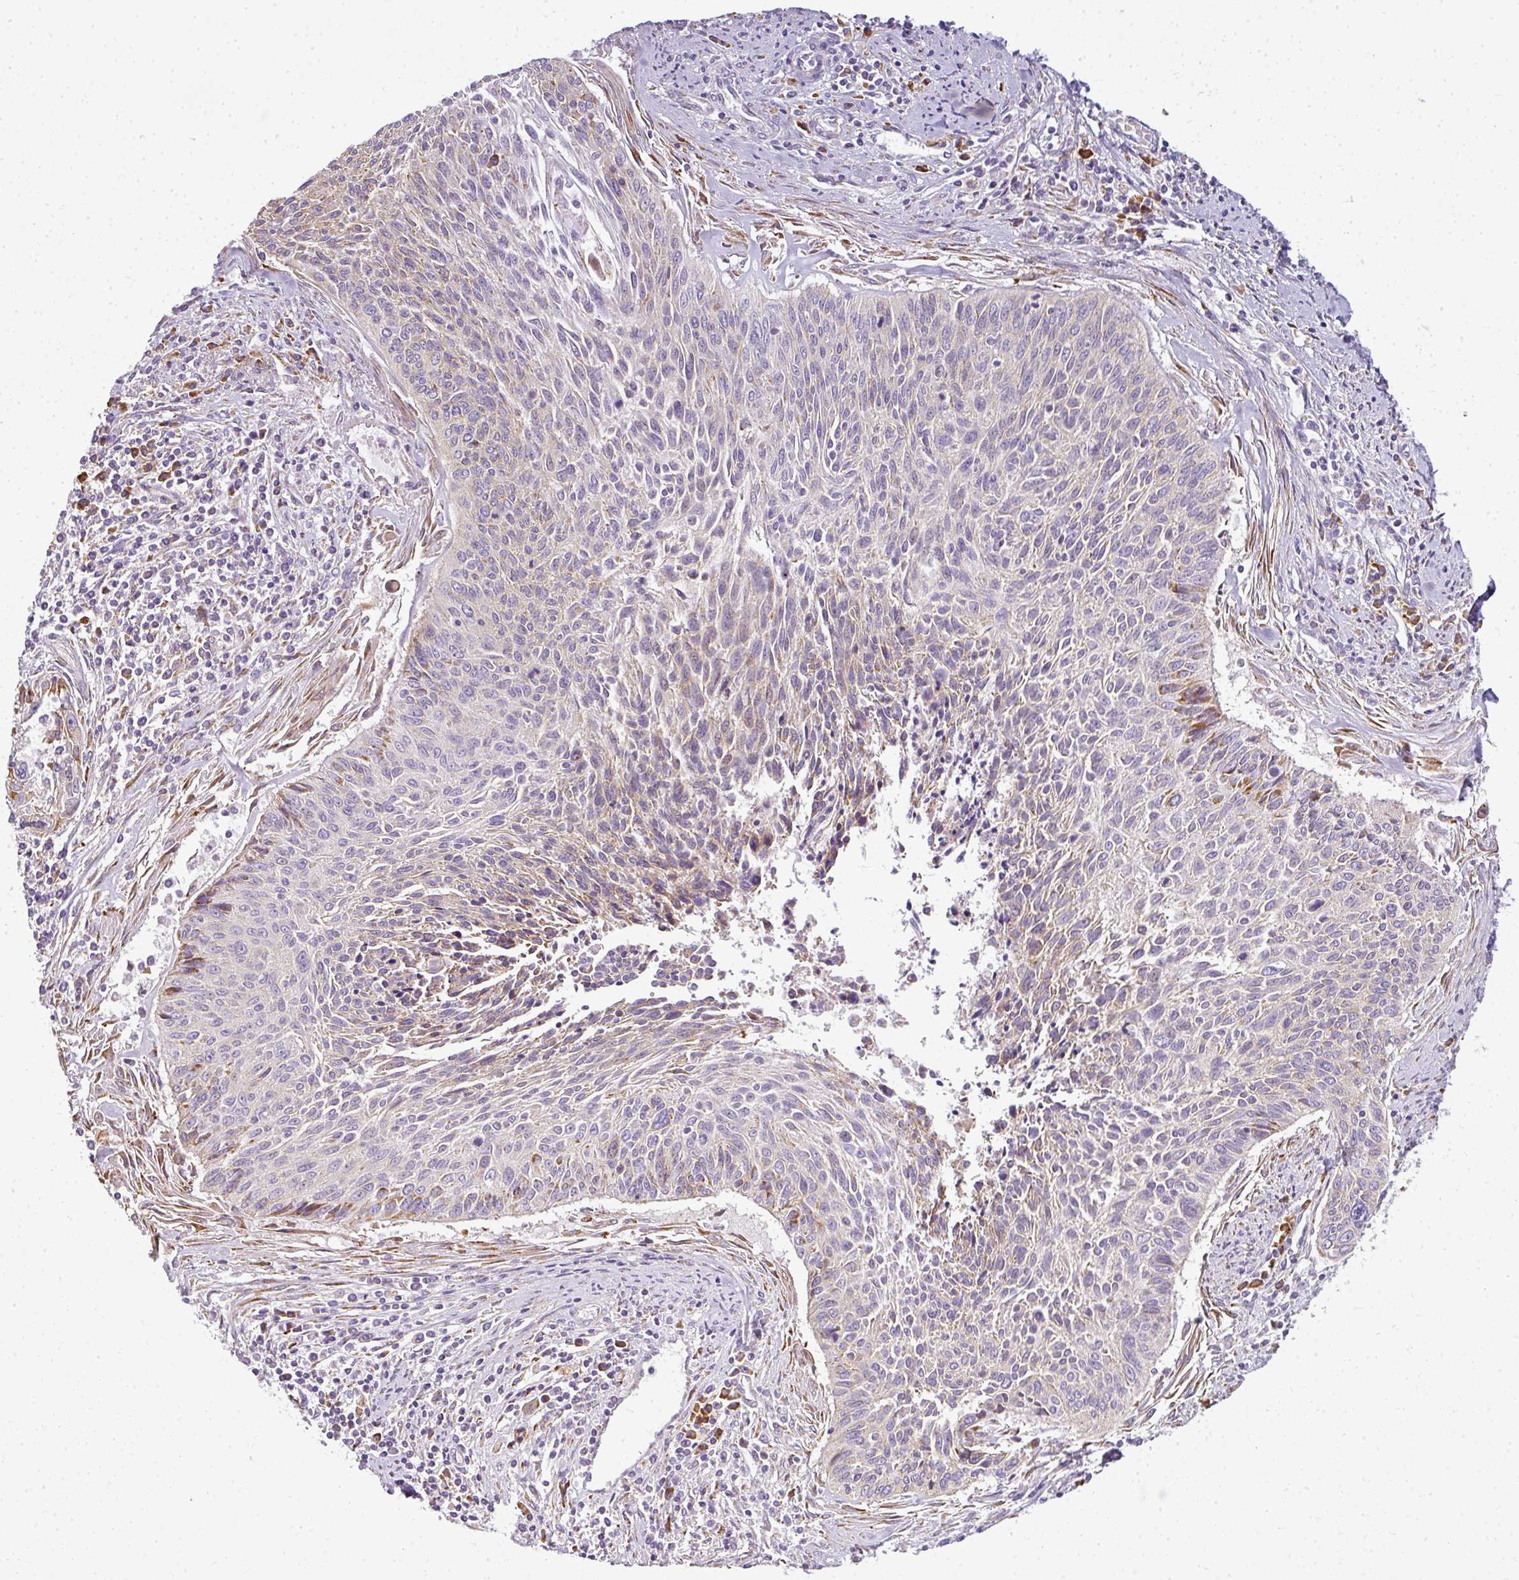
{"staining": {"intensity": "weak", "quantity": "<25%", "location": "cytoplasmic/membranous"}, "tissue": "cervical cancer", "cell_type": "Tumor cells", "image_type": "cancer", "snomed": [{"axis": "morphology", "description": "Squamous cell carcinoma, NOS"}, {"axis": "topography", "description": "Cervix"}], "caption": "The image displays no significant expression in tumor cells of cervical cancer (squamous cell carcinoma).", "gene": "ANKRD18A", "patient": {"sex": "female", "age": 55}}